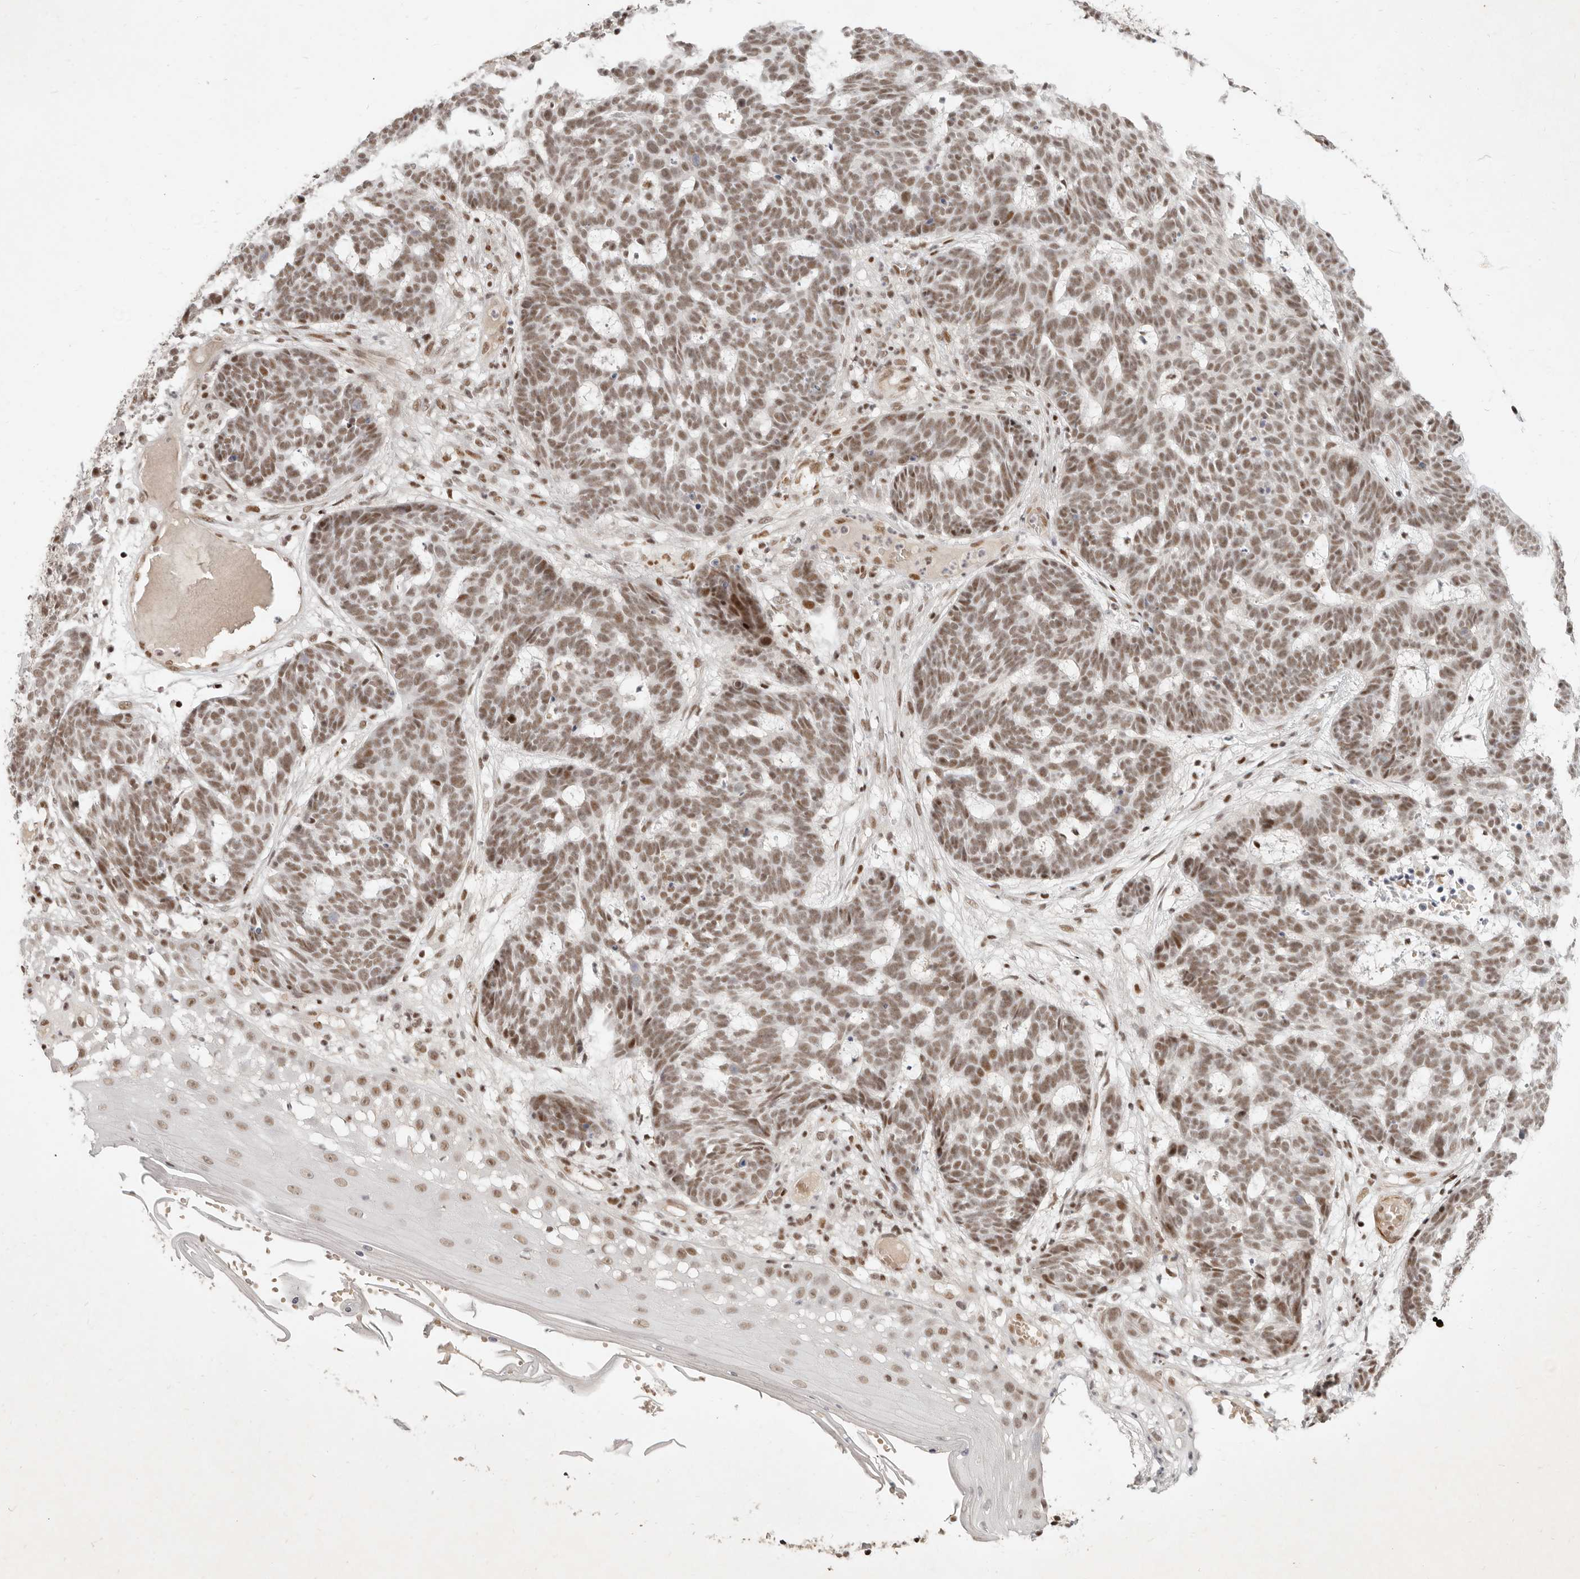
{"staining": {"intensity": "moderate", "quantity": ">75%", "location": "nuclear"}, "tissue": "skin cancer", "cell_type": "Tumor cells", "image_type": "cancer", "snomed": [{"axis": "morphology", "description": "Basal cell carcinoma"}, {"axis": "topography", "description": "Skin"}], "caption": "Skin basal cell carcinoma stained with IHC reveals moderate nuclear expression in about >75% of tumor cells. Immunohistochemistry (ihc) stains the protein in brown and the nuclei are stained blue.", "gene": "GABPA", "patient": {"sex": "male", "age": 85}}